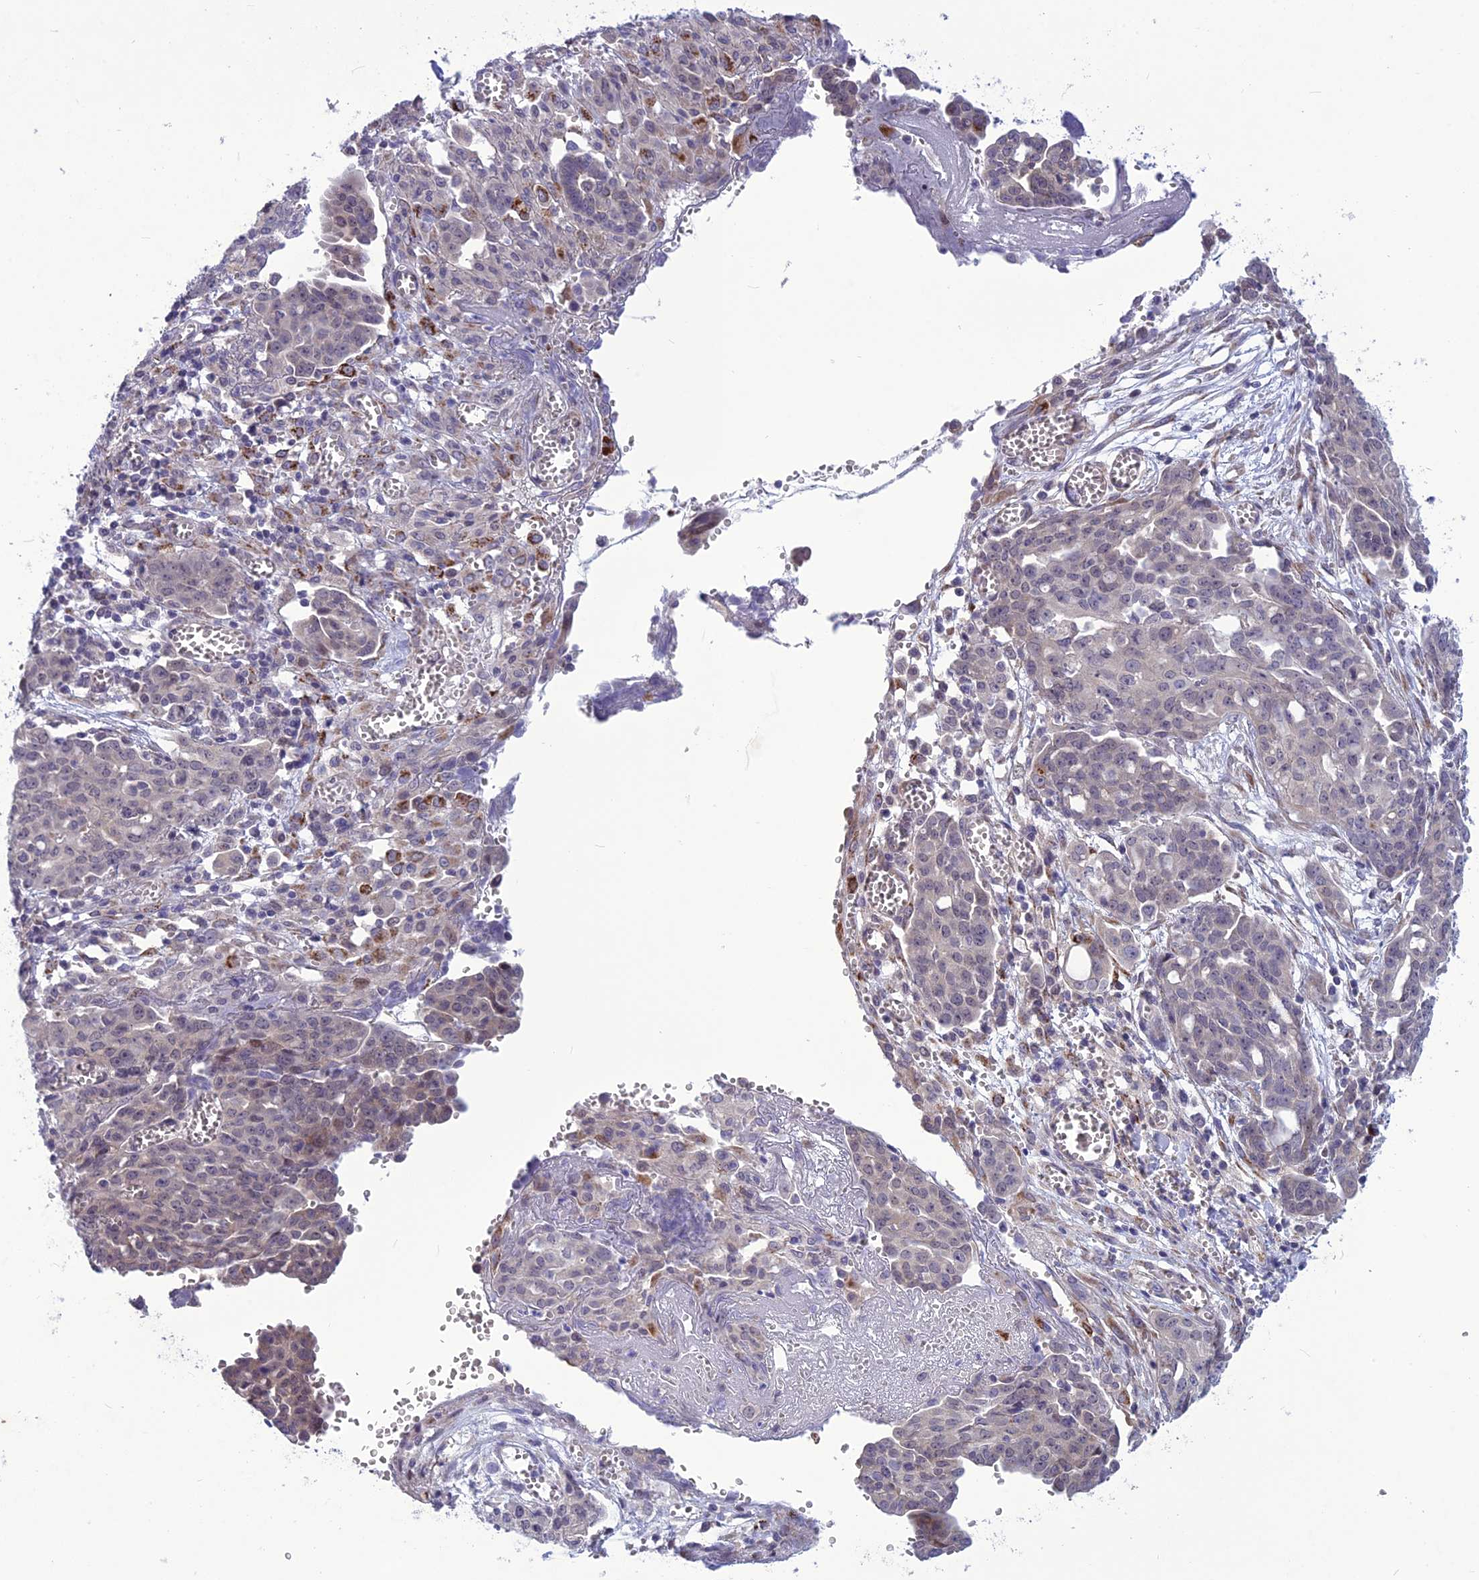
{"staining": {"intensity": "negative", "quantity": "none", "location": "none"}, "tissue": "ovarian cancer", "cell_type": "Tumor cells", "image_type": "cancer", "snomed": [{"axis": "morphology", "description": "Cystadenocarcinoma, serous, NOS"}, {"axis": "topography", "description": "Soft tissue"}, {"axis": "topography", "description": "Ovary"}], "caption": "High power microscopy photomicrograph of an immunohistochemistry micrograph of ovarian cancer (serous cystadenocarcinoma), revealing no significant staining in tumor cells.", "gene": "PSMF1", "patient": {"sex": "female", "age": 57}}